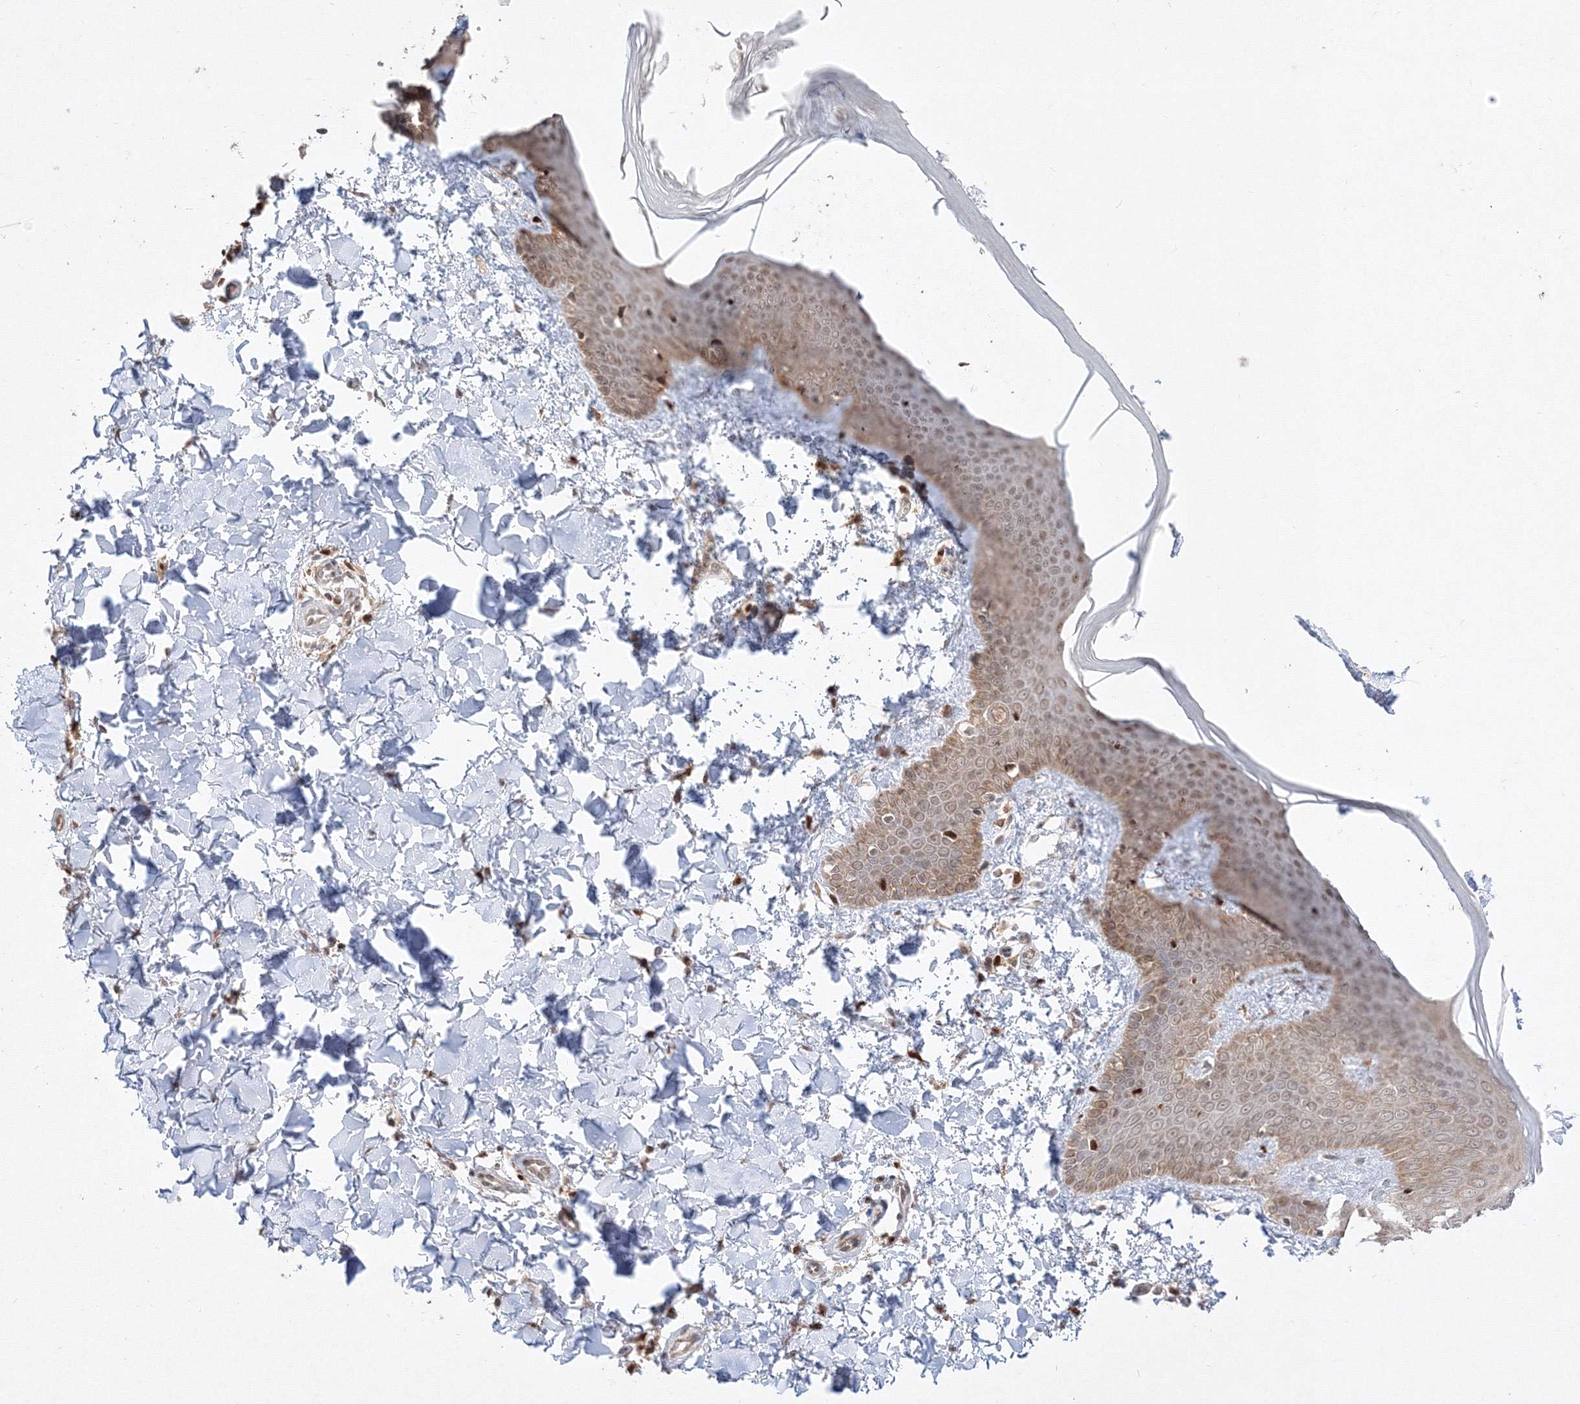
{"staining": {"intensity": "moderate", "quantity": "25%-75%", "location": "cytoplasmic/membranous"}, "tissue": "skin", "cell_type": "Fibroblasts", "image_type": "normal", "snomed": [{"axis": "morphology", "description": "Normal tissue, NOS"}, {"axis": "topography", "description": "Skin"}], "caption": "A high-resolution image shows IHC staining of benign skin, which displays moderate cytoplasmic/membranous staining in approximately 25%-75% of fibroblasts. (DAB IHC with brightfield microscopy, high magnification).", "gene": "TMEM50B", "patient": {"sex": "male", "age": 36}}